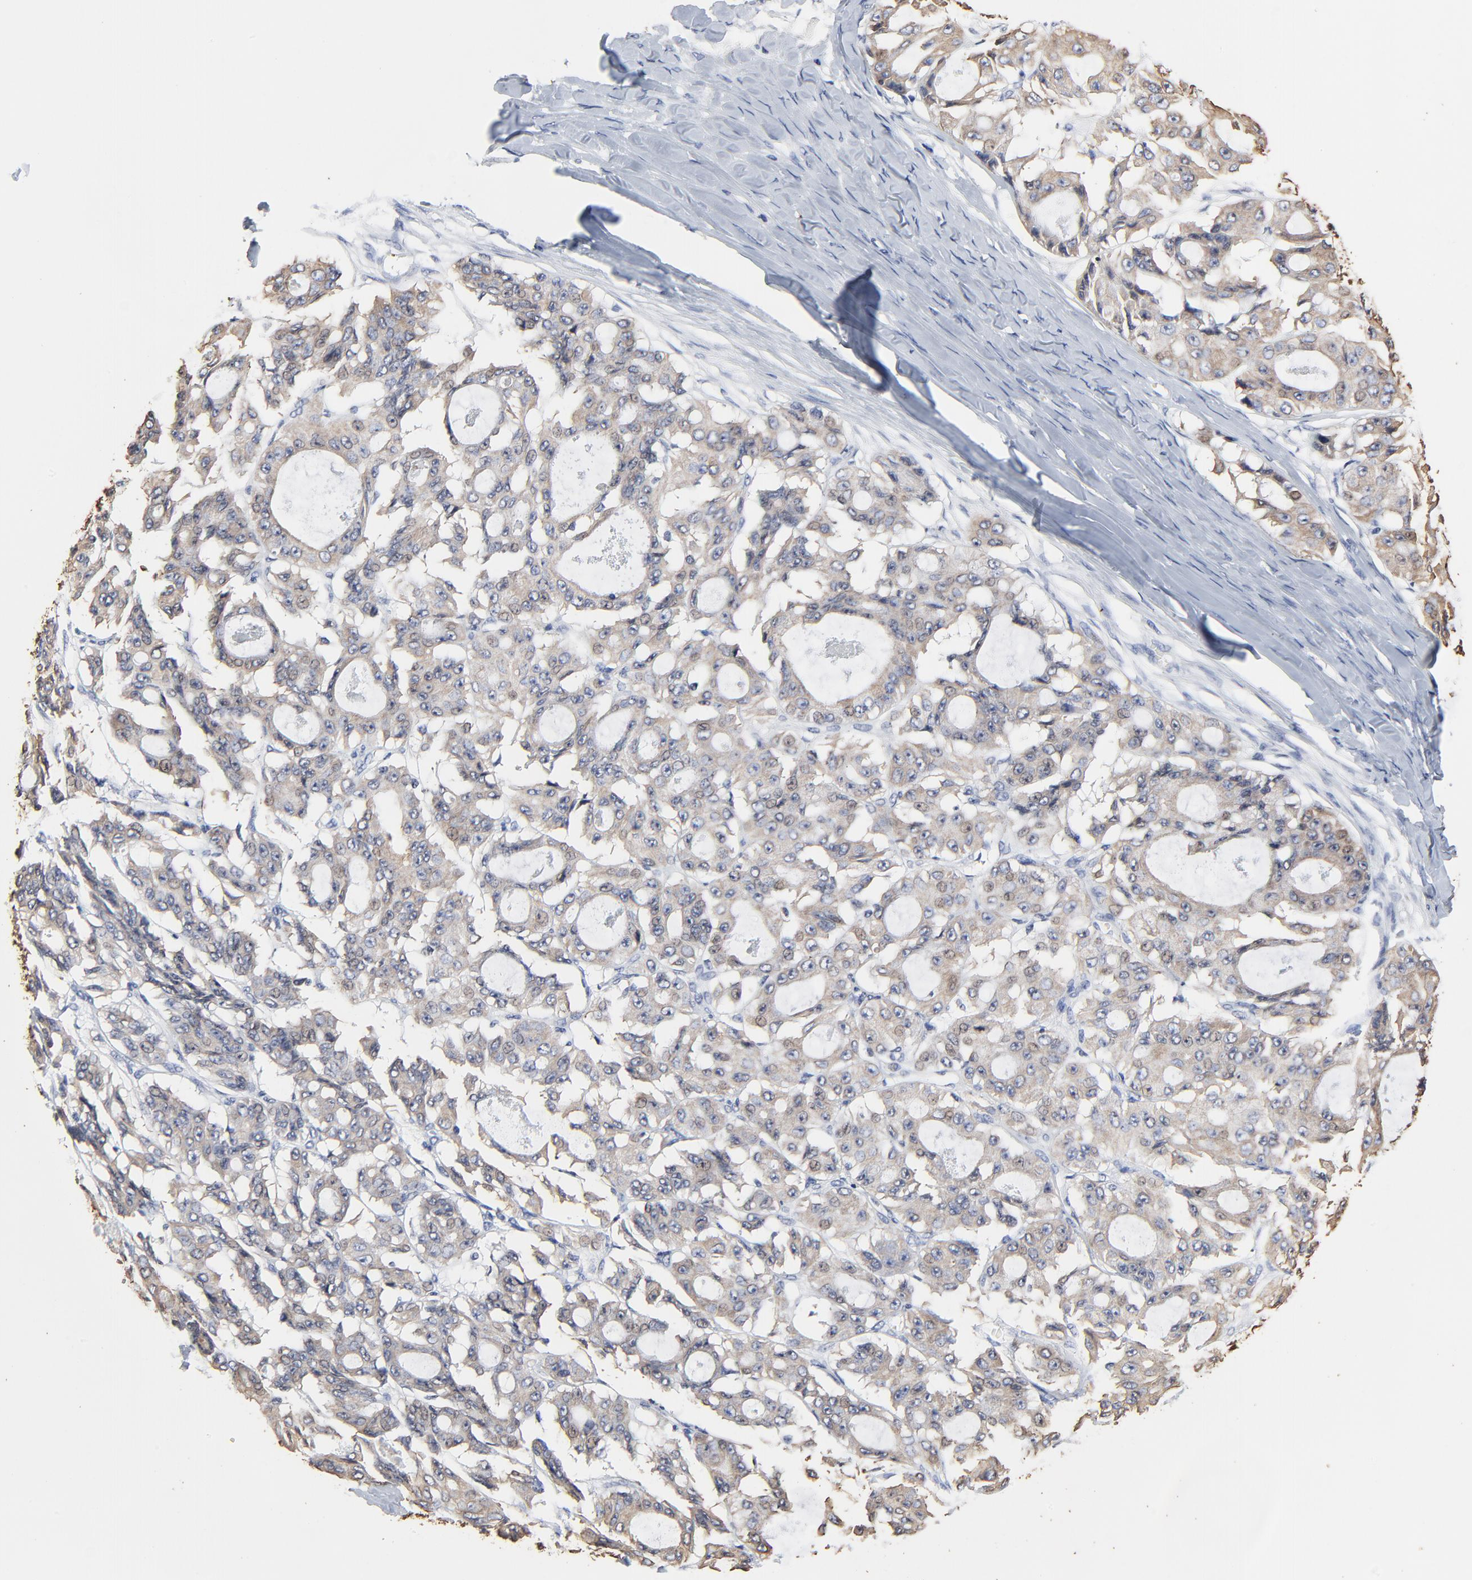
{"staining": {"intensity": "weak", "quantity": ">75%", "location": "cytoplasmic/membranous"}, "tissue": "ovarian cancer", "cell_type": "Tumor cells", "image_type": "cancer", "snomed": [{"axis": "morphology", "description": "Carcinoma, endometroid"}, {"axis": "topography", "description": "Ovary"}], "caption": "A brown stain labels weak cytoplasmic/membranous expression of a protein in ovarian cancer (endometroid carcinoma) tumor cells.", "gene": "LNX1", "patient": {"sex": "female", "age": 61}}